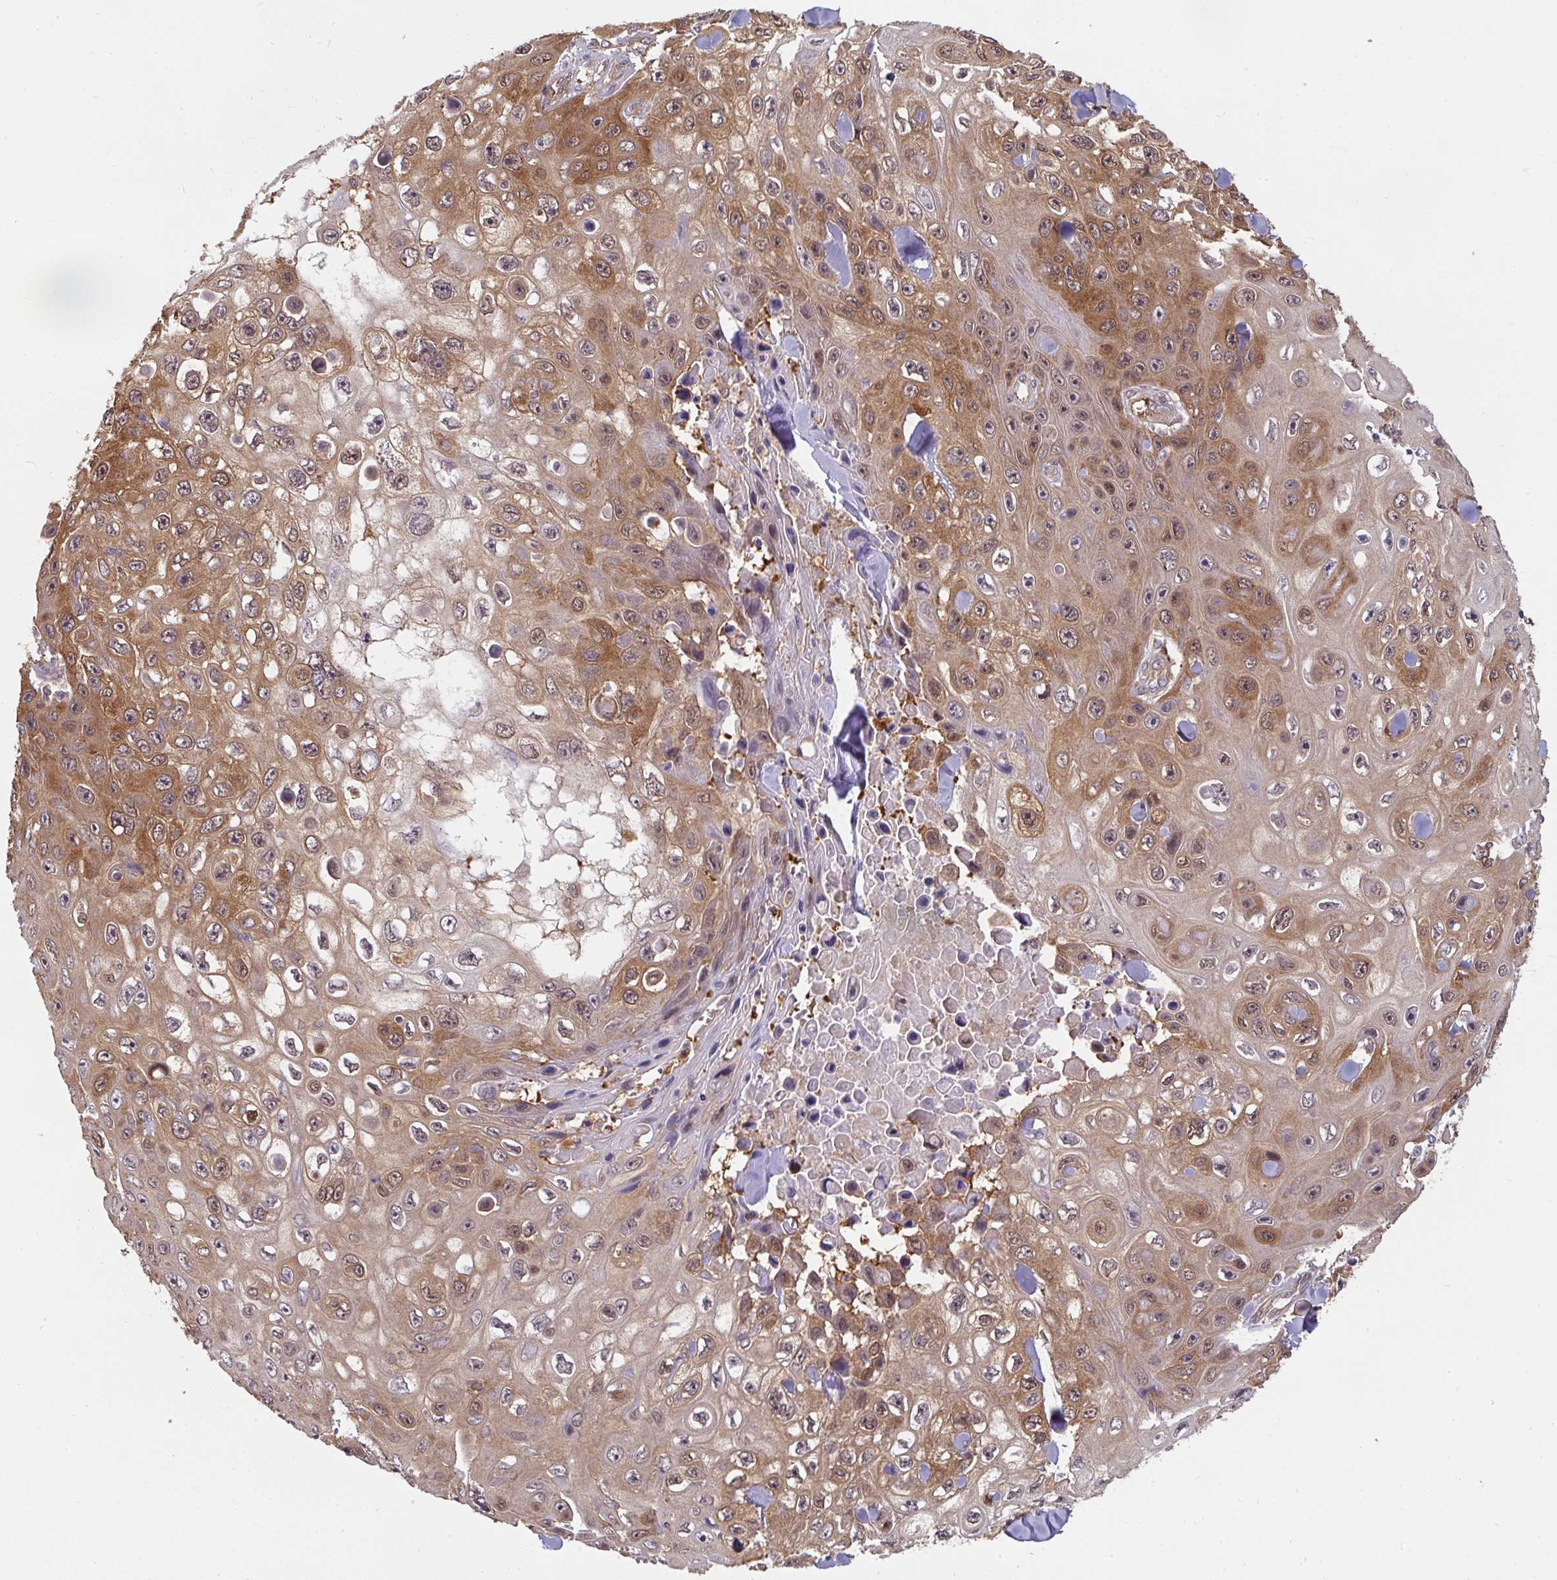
{"staining": {"intensity": "moderate", "quantity": ">75%", "location": "cytoplasmic/membranous,nuclear"}, "tissue": "skin cancer", "cell_type": "Tumor cells", "image_type": "cancer", "snomed": [{"axis": "morphology", "description": "Squamous cell carcinoma, NOS"}, {"axis": "topography", "description": "Skin"}], "caption": "An IHC micrograph of neoplastic tissue is shown. Protein staining in brown labels moderate cytoplasmic/membranous and nuclear positivity in skin cancer (squamous cell carcinoma) within tumor cells.", "gene": "ST13", "patient": {"sex": "male", "age": 82}}